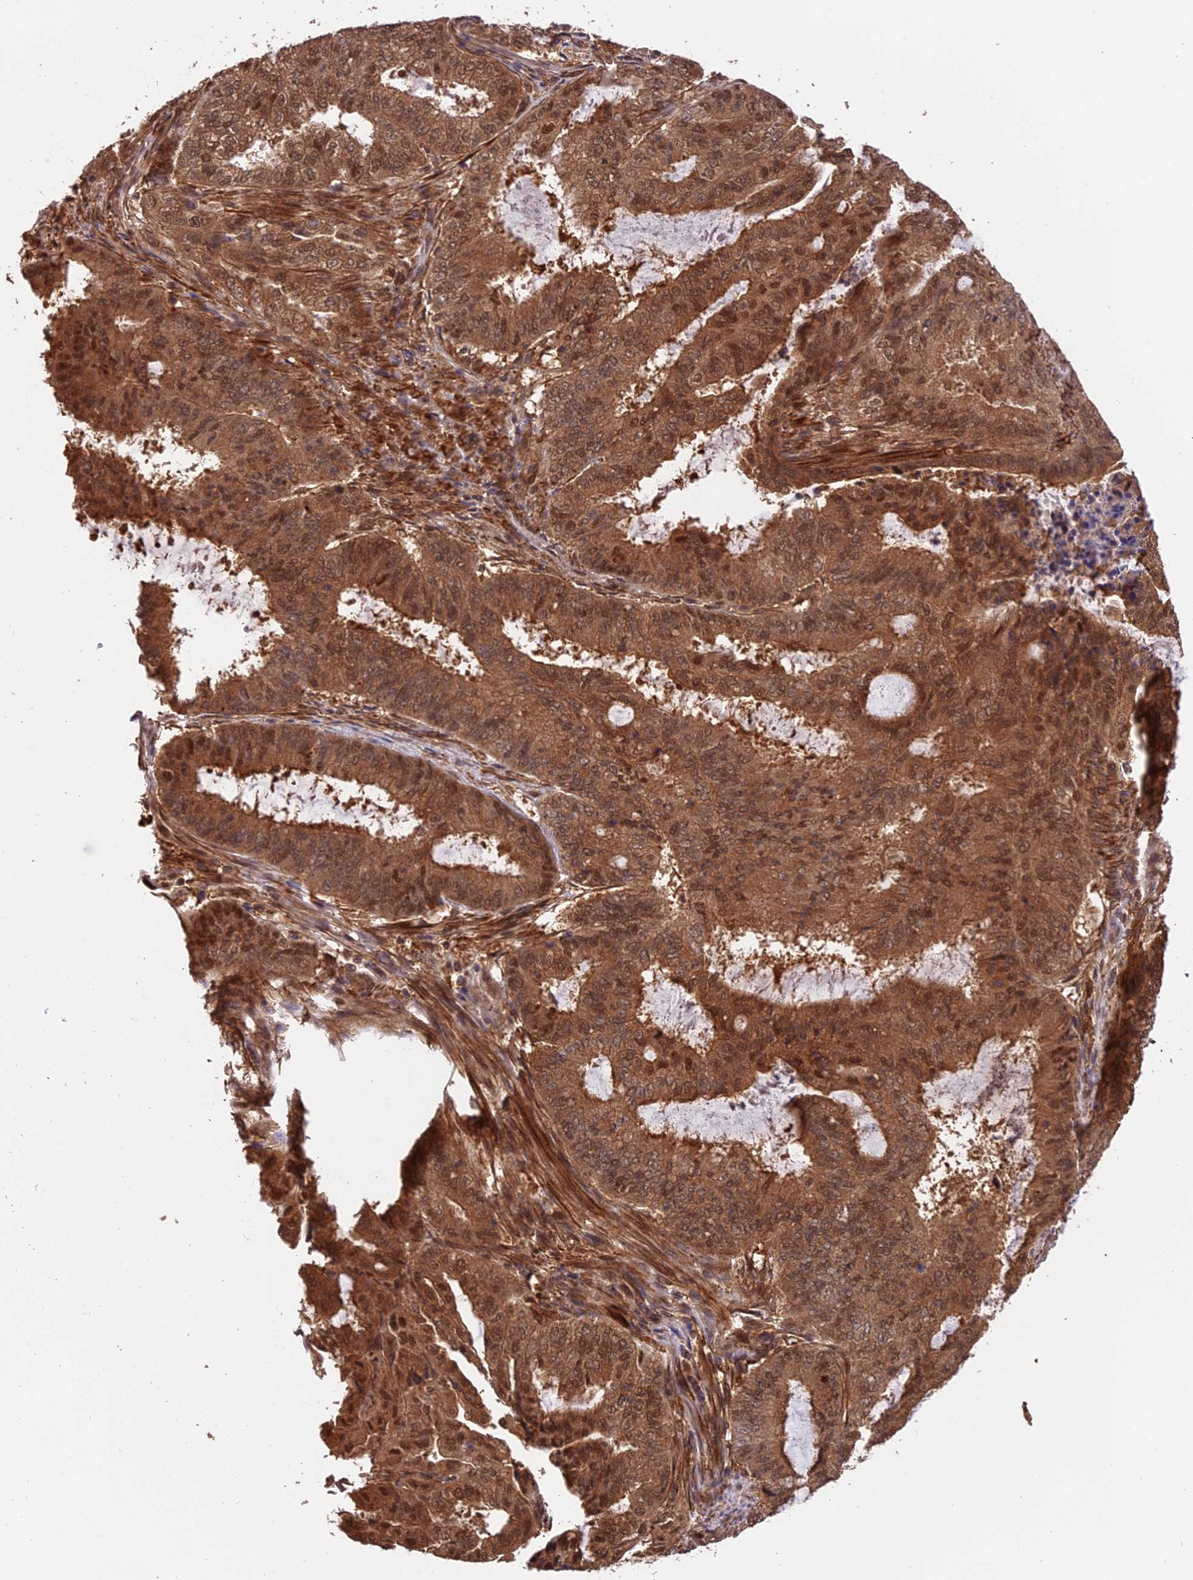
{"staining": {"intensity": "strong", "quantity": ">75%", "location": "cytoplasmic/membranous,nuclear"}, "tissue": "endometrial cancer", "cell_type": "Tumor cells", "image_type": "cancer", "snomed": [{"axis": "morphology", "description": "Adenocarcinoma, NOS"}, {"axis": "topography", "description": "Endometrium"}], "caption": "Adenocarcinoma (endometrial) was stained to show a protein in brown. There is high levels of strong cytoplasmic/membranous and nuclear expression in about >75% of tumor cells.", "gene": "PSMB3", "patient": {"sex": "female", "age": 51}}